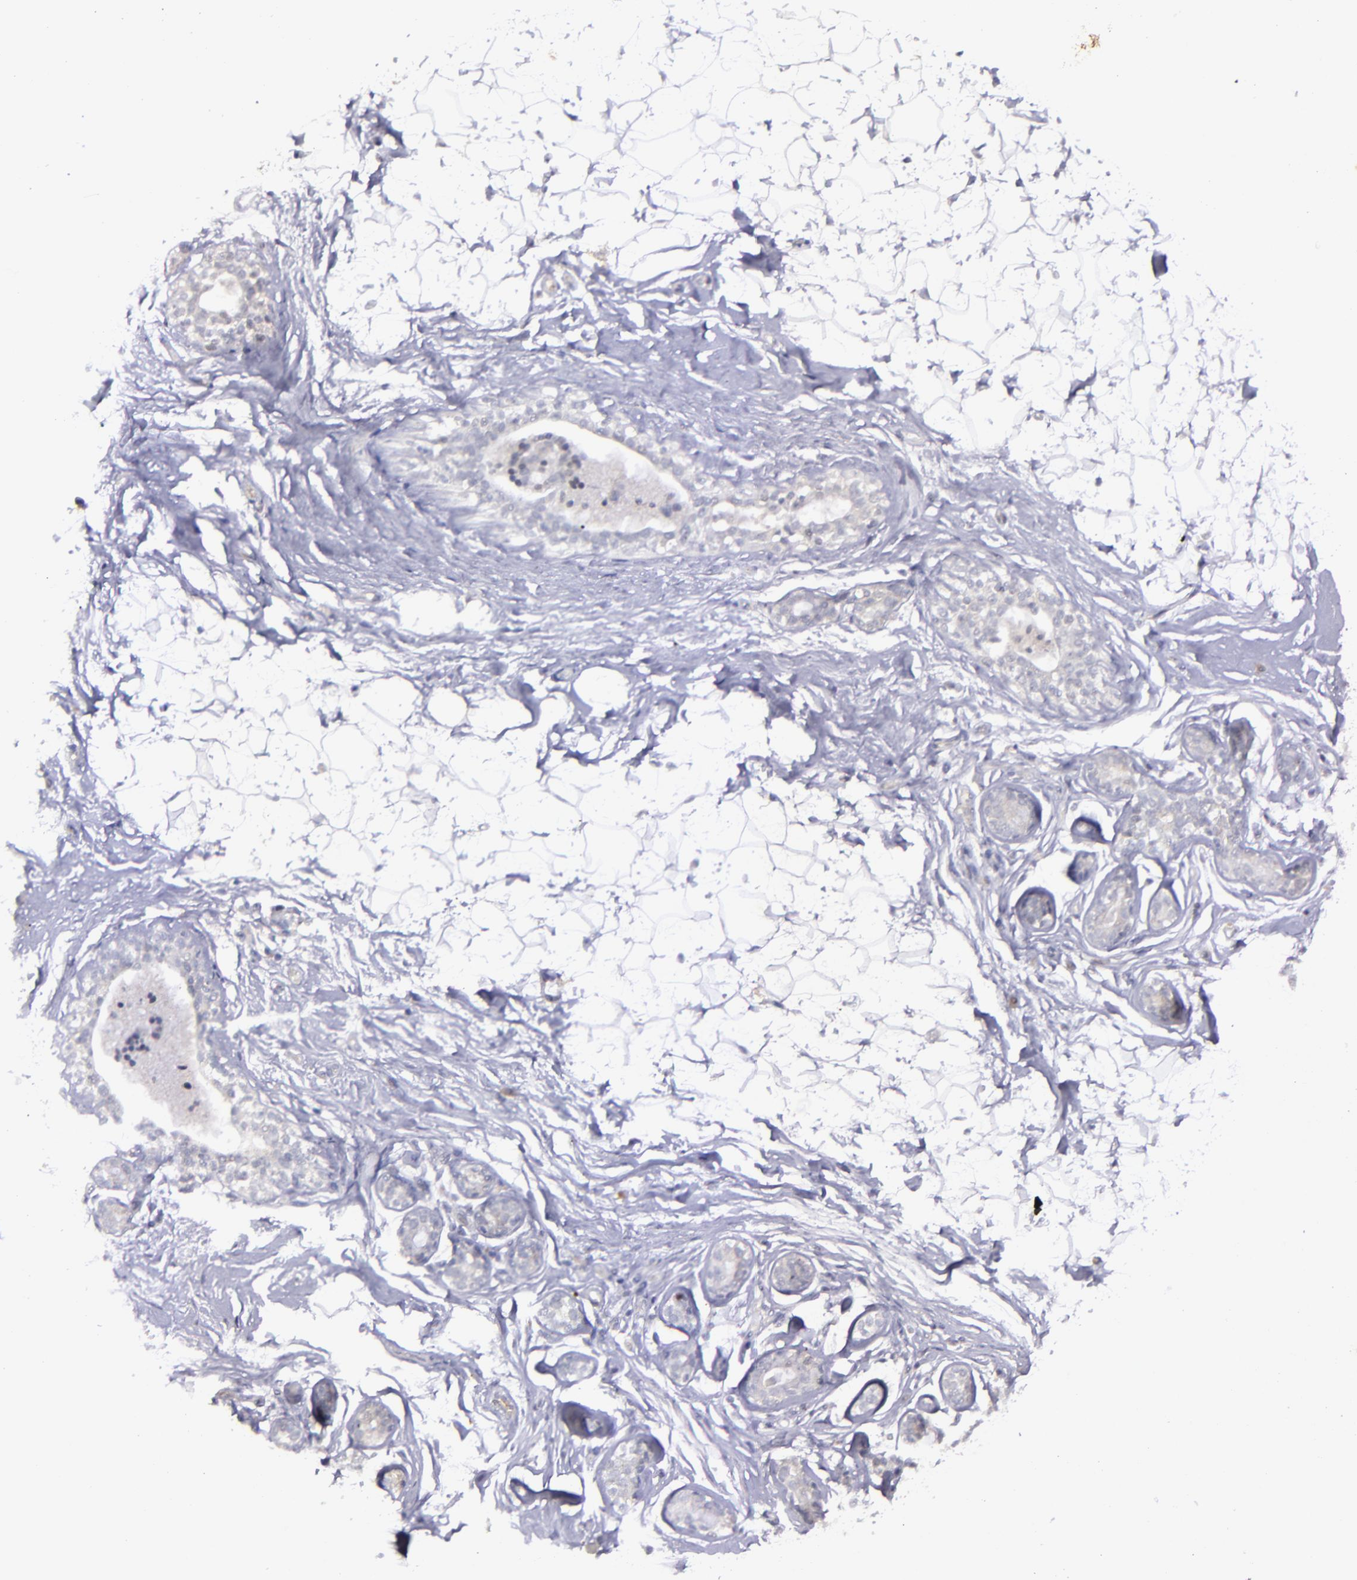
{"staining": {"intensity": "negative", "quantity": "none", "location": "none"}, "tissue": "adipose tissue", "cell_type": "Adipocytes", "image_type": "normal", "snomed": [{"axis": "morphology", "description": "Normal tissue, NOS"}, {"axis": "topography", "description": "Breast"}], "caption": "Immunohistochemistry (IHC) of benign adipose tissue reveals no expression in adipocytes.", "gene": "MASP1", "patient": {"sex": "female", "age": 22}}